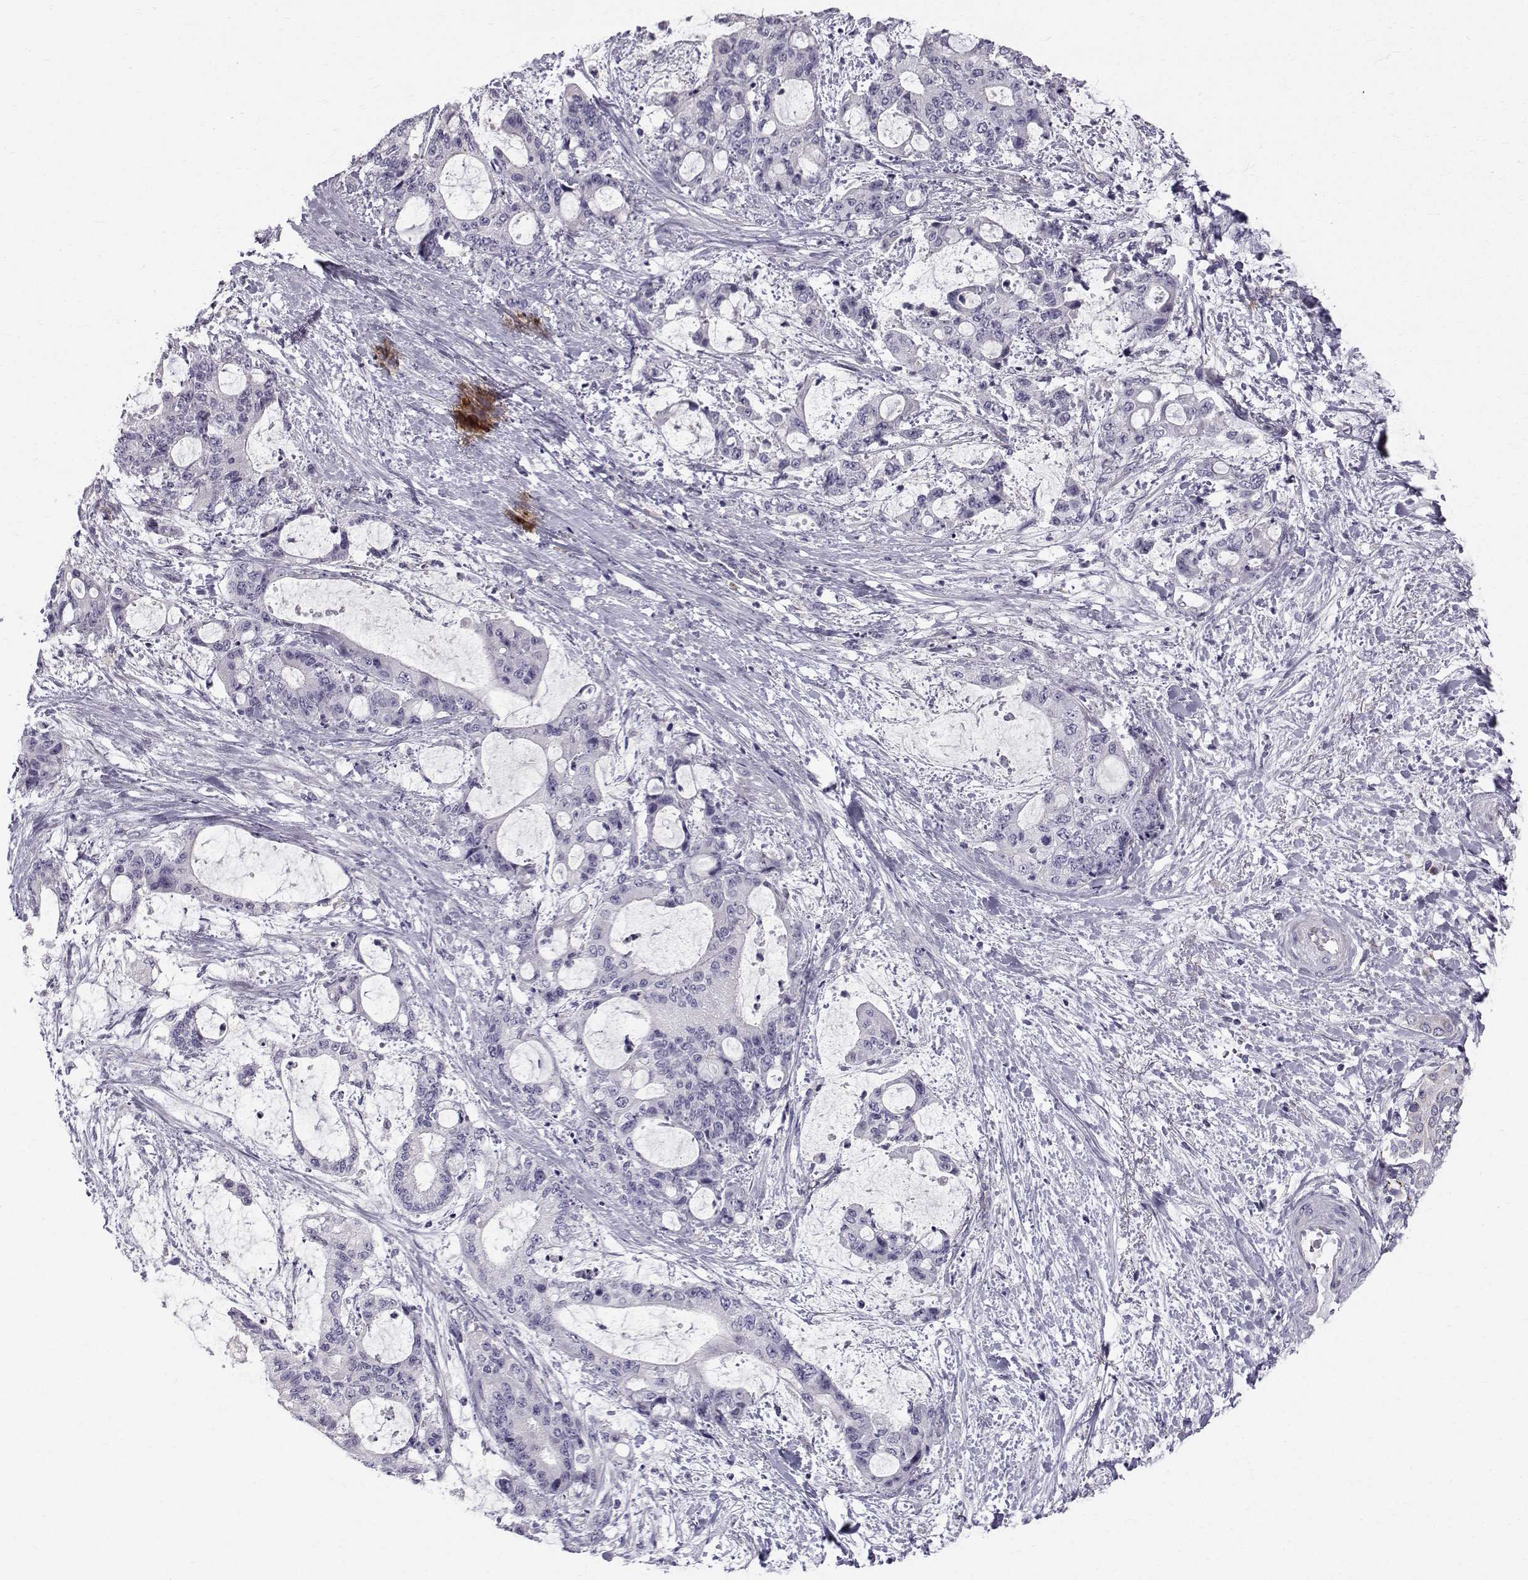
{"staining": {"intensity": "negative", "quantity": "none", "location": "none"}, "tissue": "liver cancer", "cell_type": "Tumor cells", "image_type": "cancer", "snomed": [{"axis": "morphology", "description": "Normal tissue, NOS"}, {"axis": "morphology", "description": "Cholangiocarcinoma"}, {"axis": "topography", "description": "Liver"}, {"axis": "topography", "description": "Peripheral nerve tissue"}], "caption": "Immunohistochemical staining of liver cancer exhibits no significant expression in tumor cells.", "gene": "CALCR", "patient": {"sex": "female", "age": 73}}